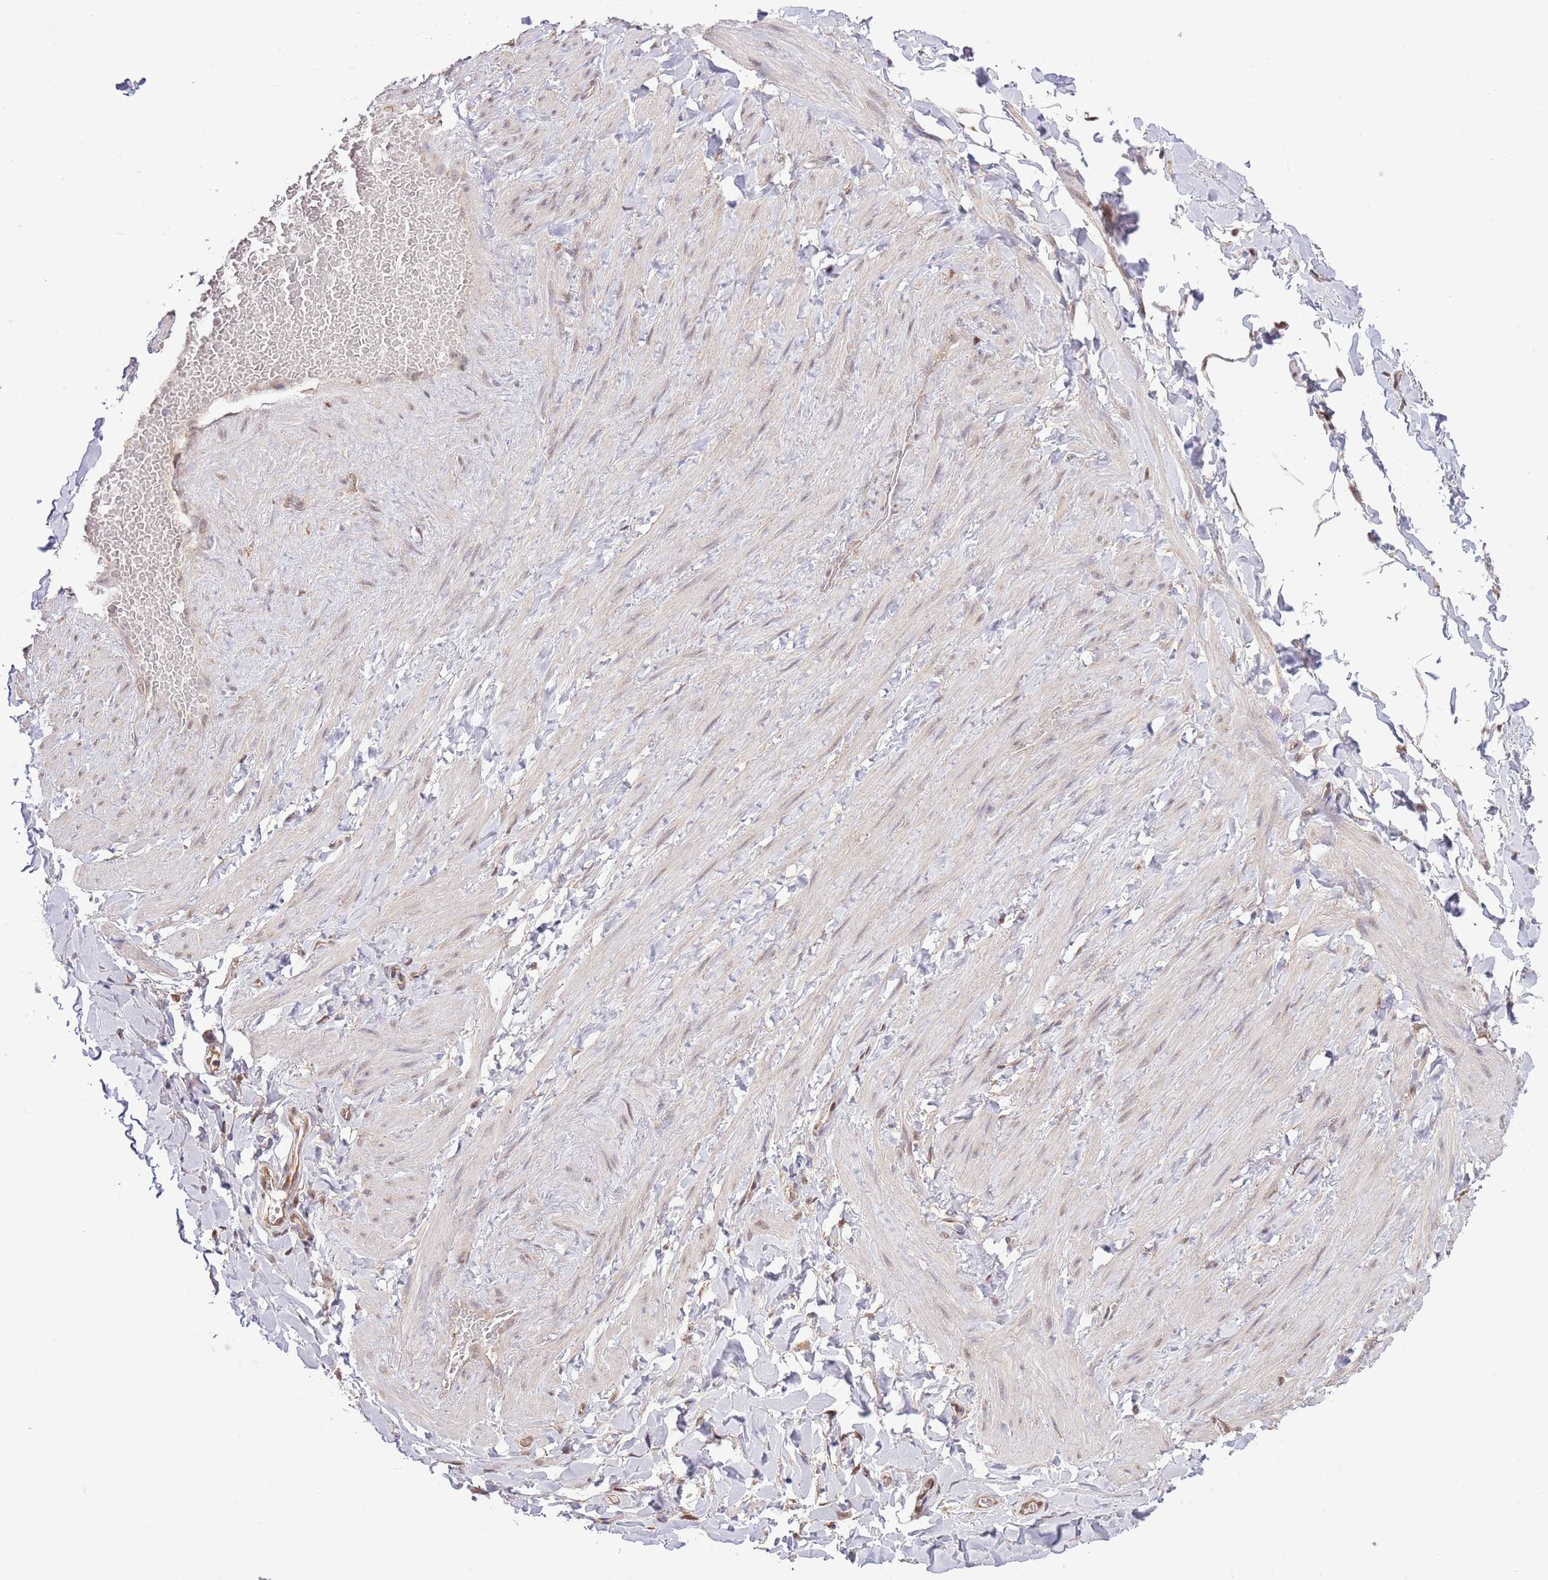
{"staining": {"intensity": "weak", "quantity": ">75%", "location": "cytoplasmic/membranous"}, "tissue": "adipose tissue", "cell_type": "Adipocytes", "image_type": "normal", "snomed": [{"axis": "morphology", "description": "Normal tissue, NOS"}, {"axis": "topography", "description": "Soft tissue"}, {"axis": "topography", "description": "Vascular tissue"}], "caption": "Immunohistochemistry photomicrograph of unremarkable adipose tissue stained for a protein (brown), which reveals low levels of weak cytoplasmic/membranous staining in approximately >75% of adipocytes.", "gene": "ARL2BP", "patient": {"sex": "male", "age": 54}}